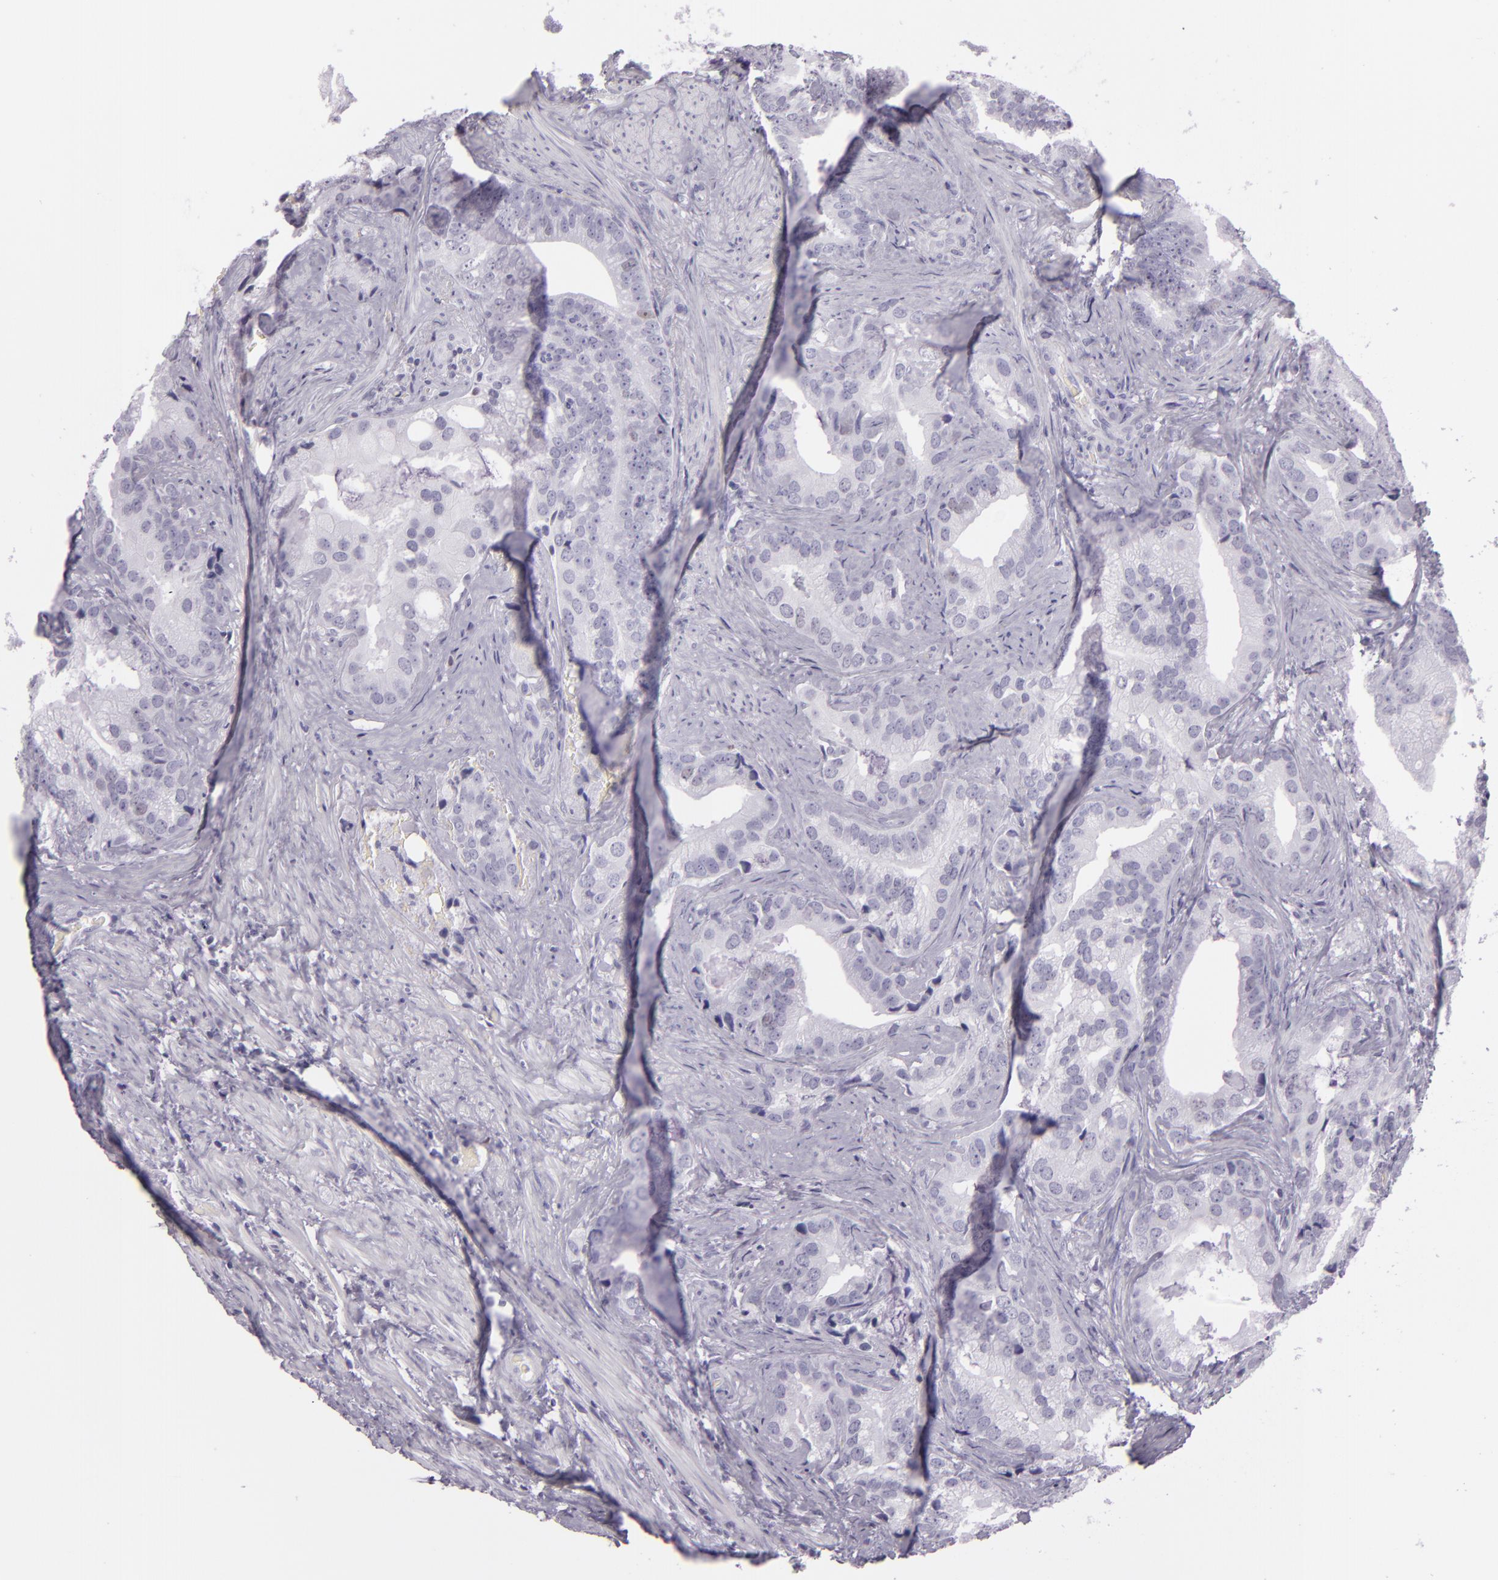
{"staining": {"intensity": "negative", "quantity": "none", "location": "none"}, "tissue": "prostate cancer", "cell_type": "Tumor cells", "image_type": "cancer", "snomed": [{"axis": "morphology", "description": "Adenocarcinoma, Low grade"}, {"axis": "topography", "description": "Prostate"}], "caption": "Low-grade adenocarcinoma (prostate) stained for a protein using IHC reveals no staining tumor cells.", "gene": "MCM3", "patient": {"sex": "male", "age": 71}}